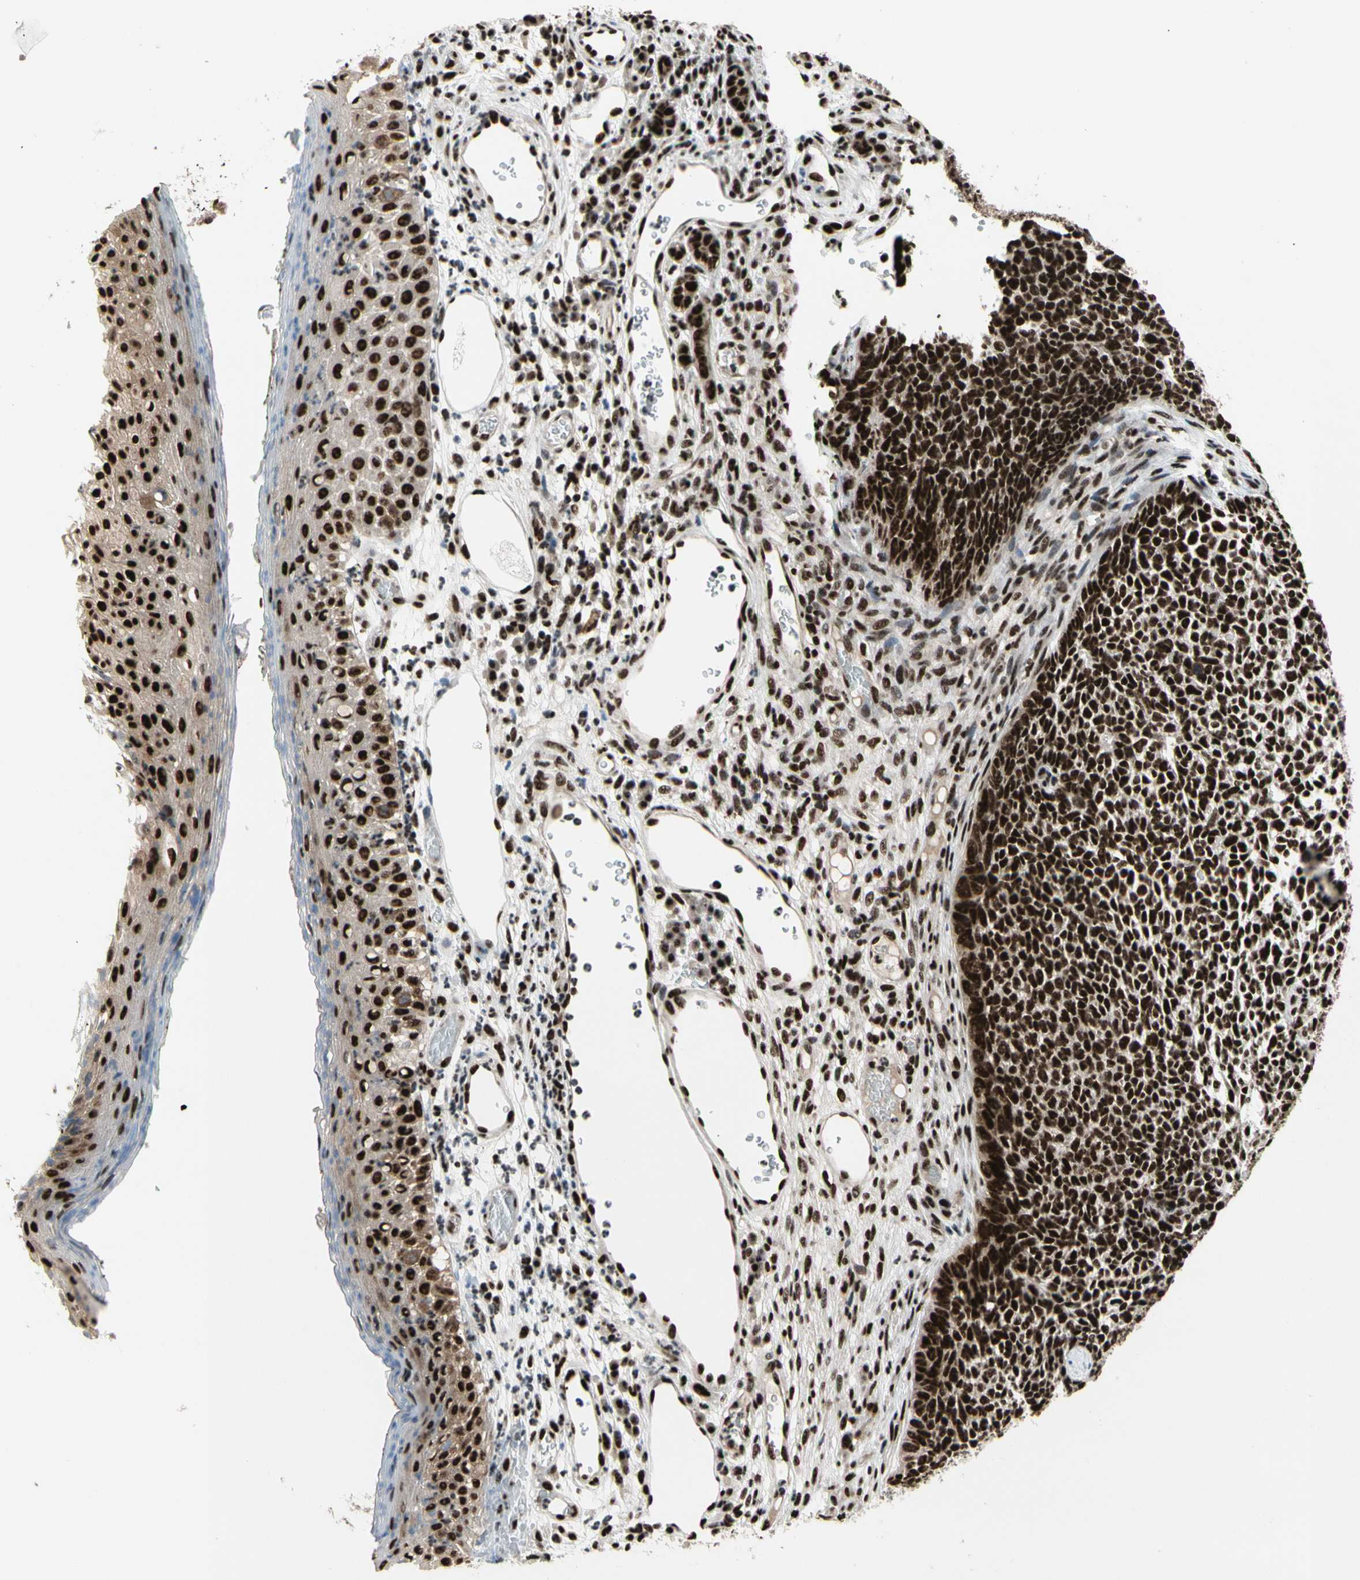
{"staining": {"intensity": "strong", "quantity": ">75%", "location": "nuclear"}, "tissue": "skin cancer", "cell_type": "Tumor cells", "image_type": "cancer", "snomed": [{"axis": "morphology", "description": "Basal cell carcinoma"}, {"axis": "topography", "description": "Skin"}], "caption": "Protein expression analysis of skin cancer (basal cell carcinoma) reveals strong nuclear expression in approximately >75% of tumor cells.", "gene": "SRSF11", "patient": {"sex": "female", "age": 84}}